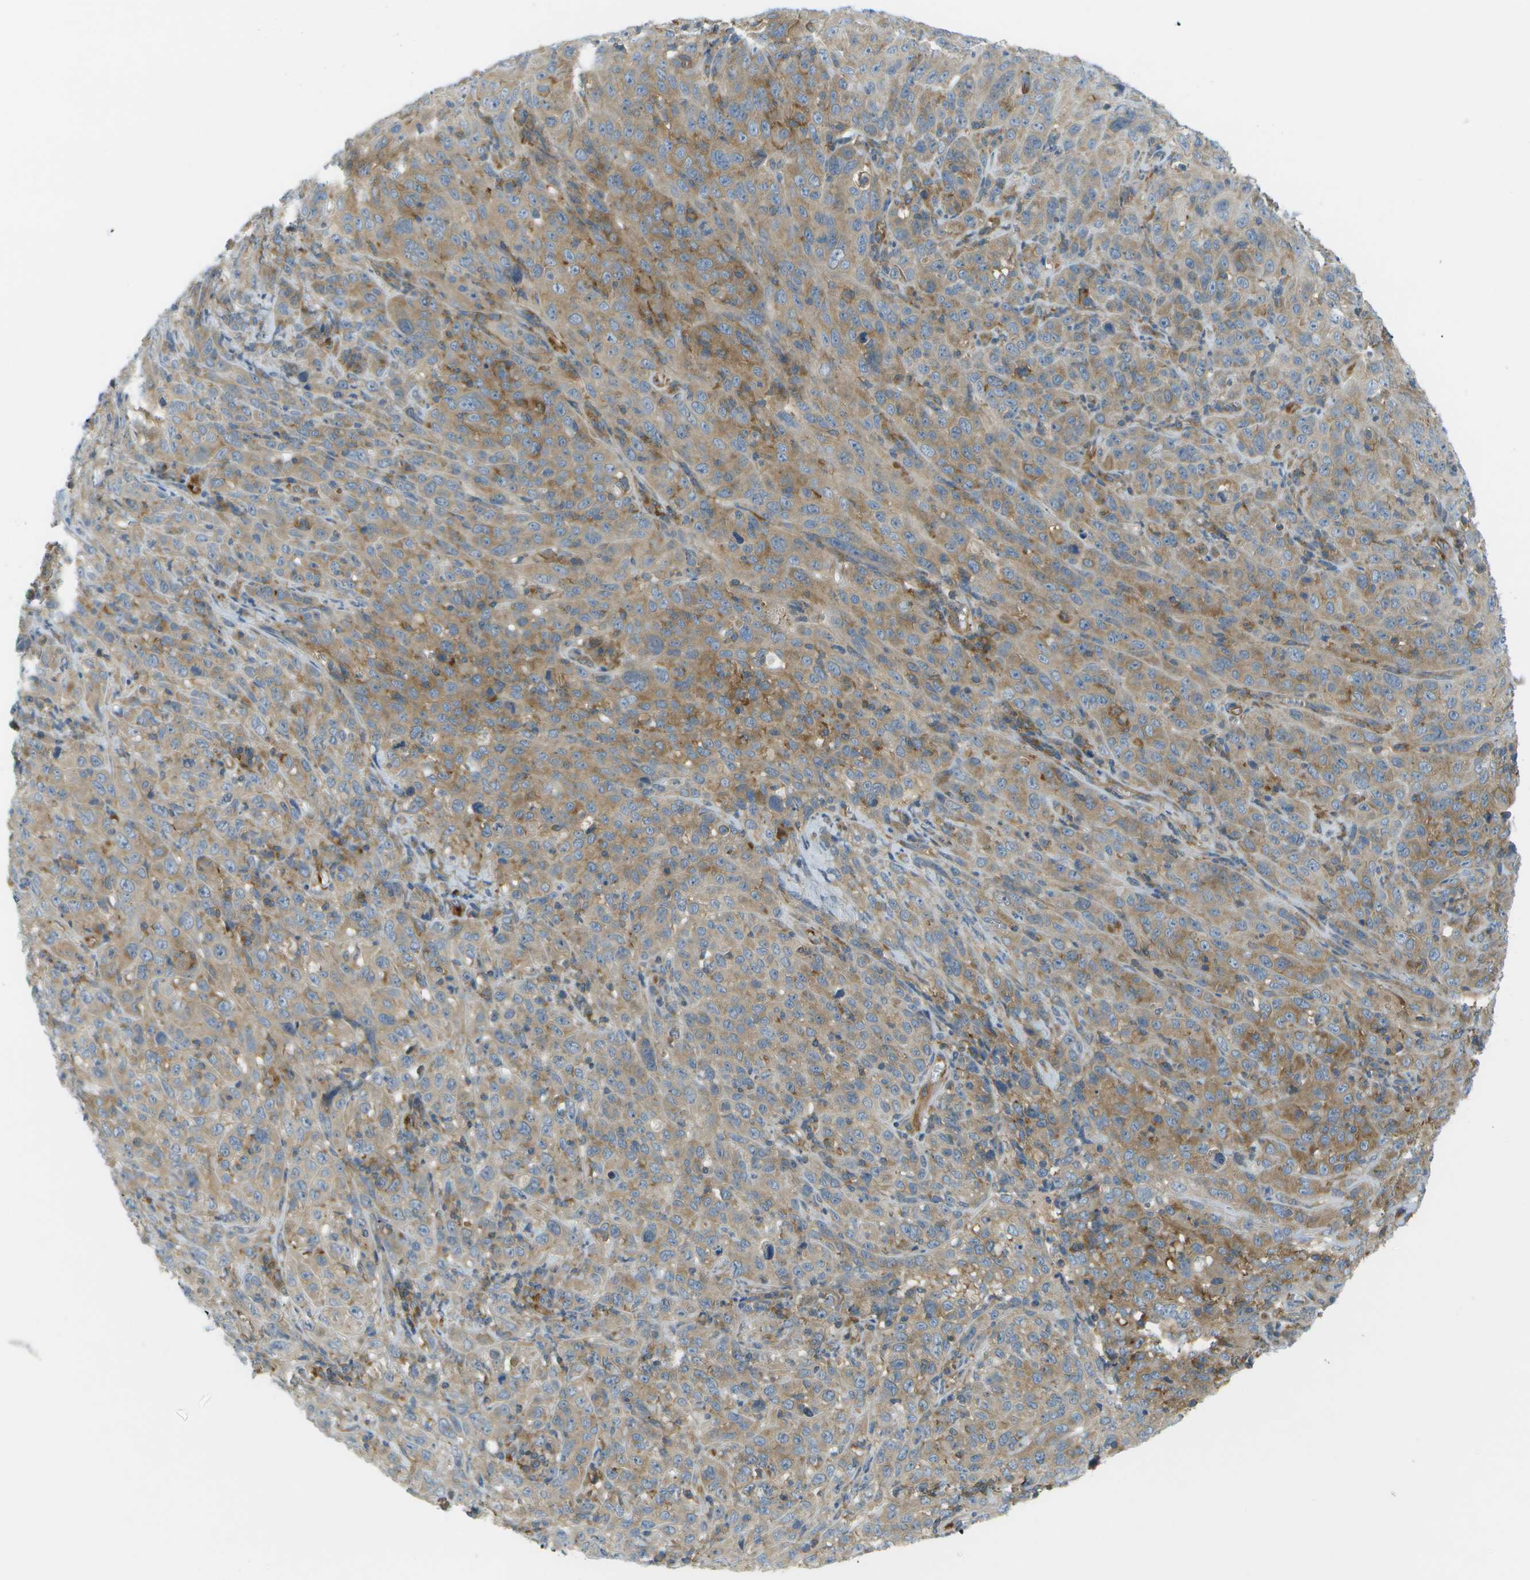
{"staining": {"intensity": "moderate", "quantity": ">75%", "location": "cytoplasmic/membranous"}, "tissue": "cervical cancer", "cell_type": "Tumor cells", "image_type": "cancer", "snomed": [{"axis": "morphology", "description": "Squamous cell carcinoma, NOS"}, {"axis": "topography", "description": "Cervix"}], "caption": "Squamous cell carcinoma (cervical) was stained to show a protein in brown. There is medium levels of moderate cytoplasmic/membranous expression in approximately >75% of tumor cells.", "gene": "WNK2", "patient": {"sex": "female", "age": 46}}